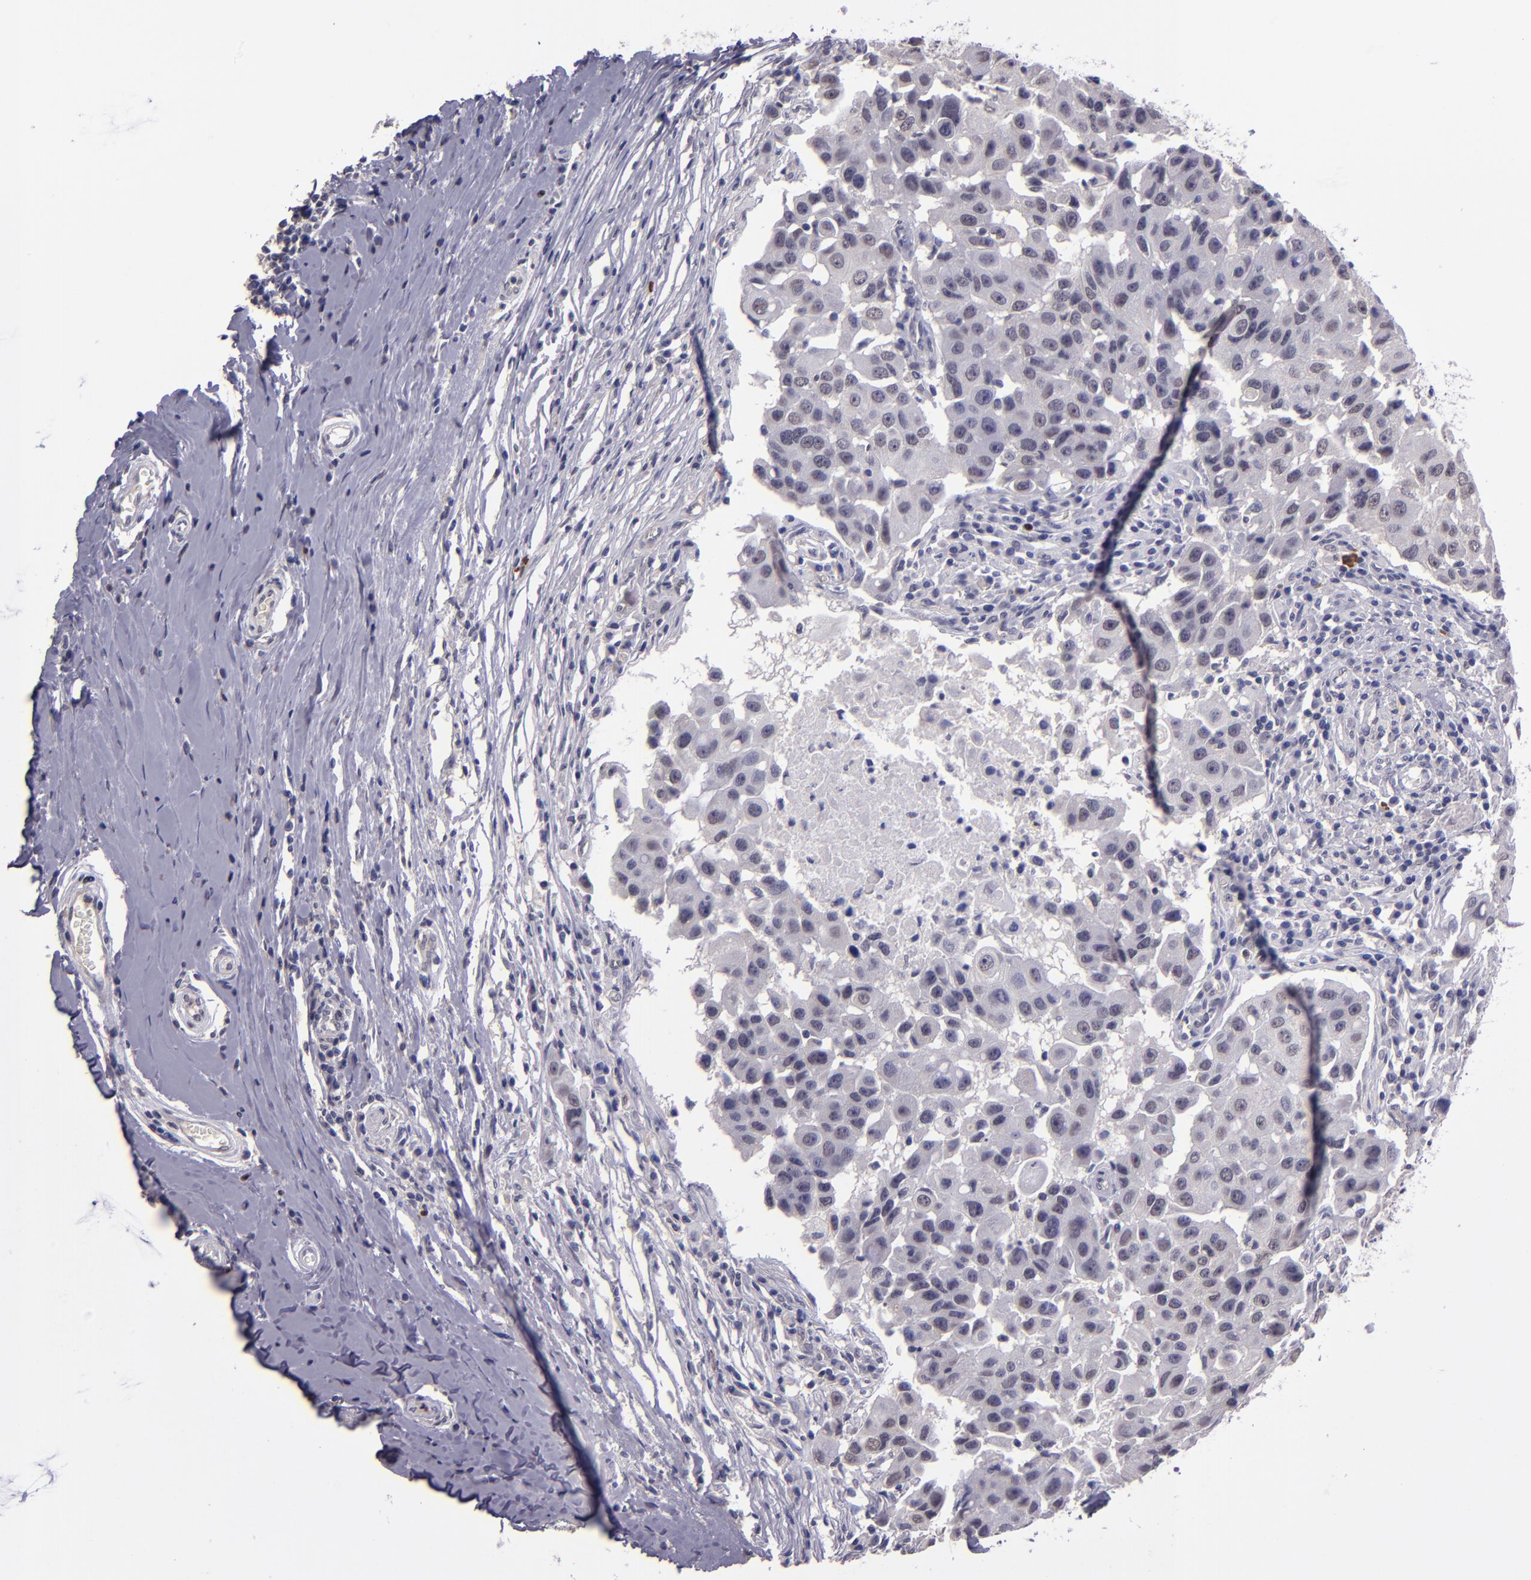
{"staining": {"intensity": "negative", "quantity": "none", "location": "none"}, "tissue": "breast cancer", "cell_type": "Tumor cells", "image_type": "cancer", "snomed": [{"axis": "morphology", "description": "Duct carcinoma"}, {"axis": "topography", "description": "Breast"}], "caption": "Protein analysis of breast invasive ductal carcinoma exhibits no significant staining in tumor cells.", "gene": "CEBPE", "patient": {"sex": "female", "age": 27}}